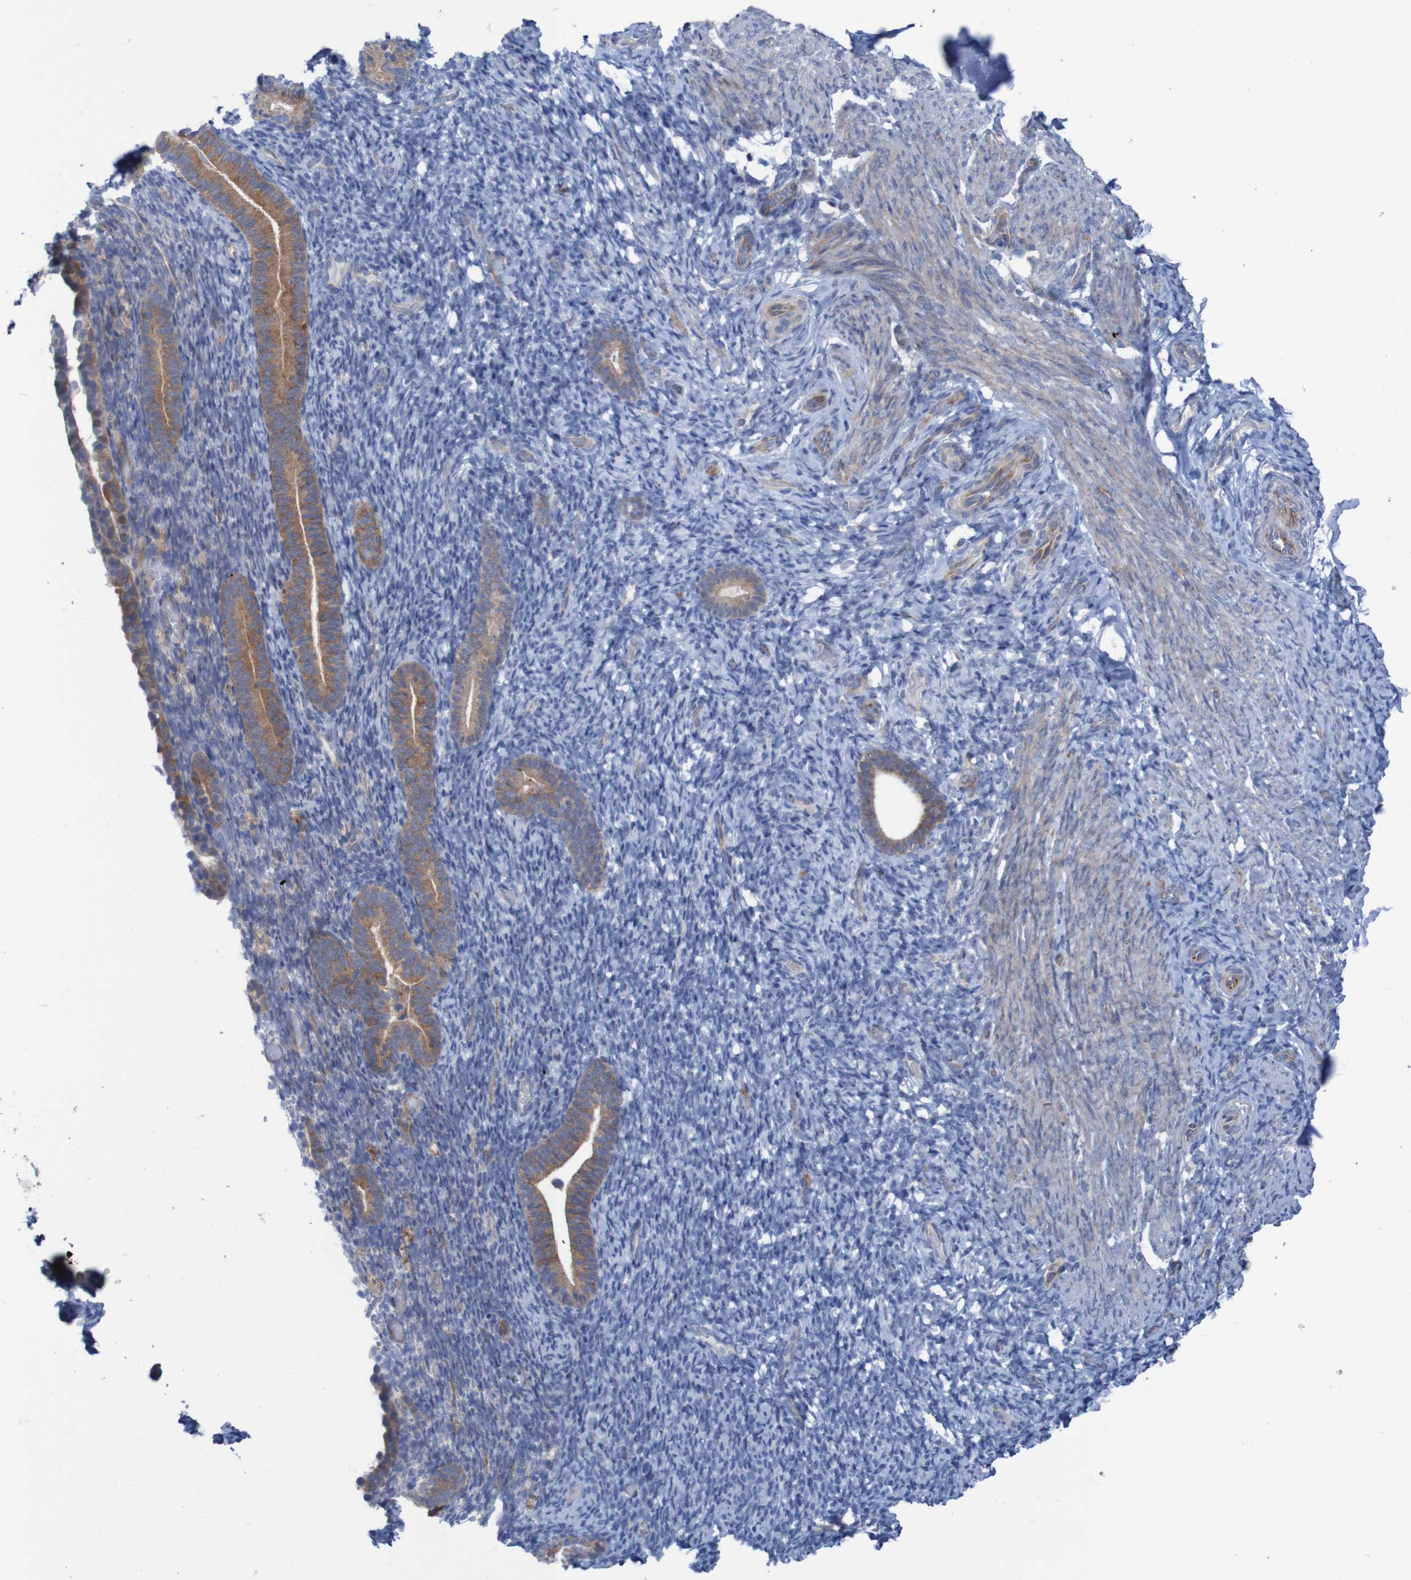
{"staining": {"intensity": "negative", "quantity": "none", "location": "none"}, "tissue": "endometrium", "cell_type": "Cells in endometrial stroma", "image_type": "normal", "snomed": [{"axis": "morphology", "description": "Normal tissue, NOS"}, {"axis": "topography", "description": "Endometrium"}], "caption": "Histopathology image shows no significant protein expression in cells in endometrial stroma of unremarkable endometrium. (DAB (3,3'-diaminobenzidine) immunohistochemistry with hematoxylin counter stain).", "gene": "ANGPT4", "patient": {"sex": "female", "age": 51}}